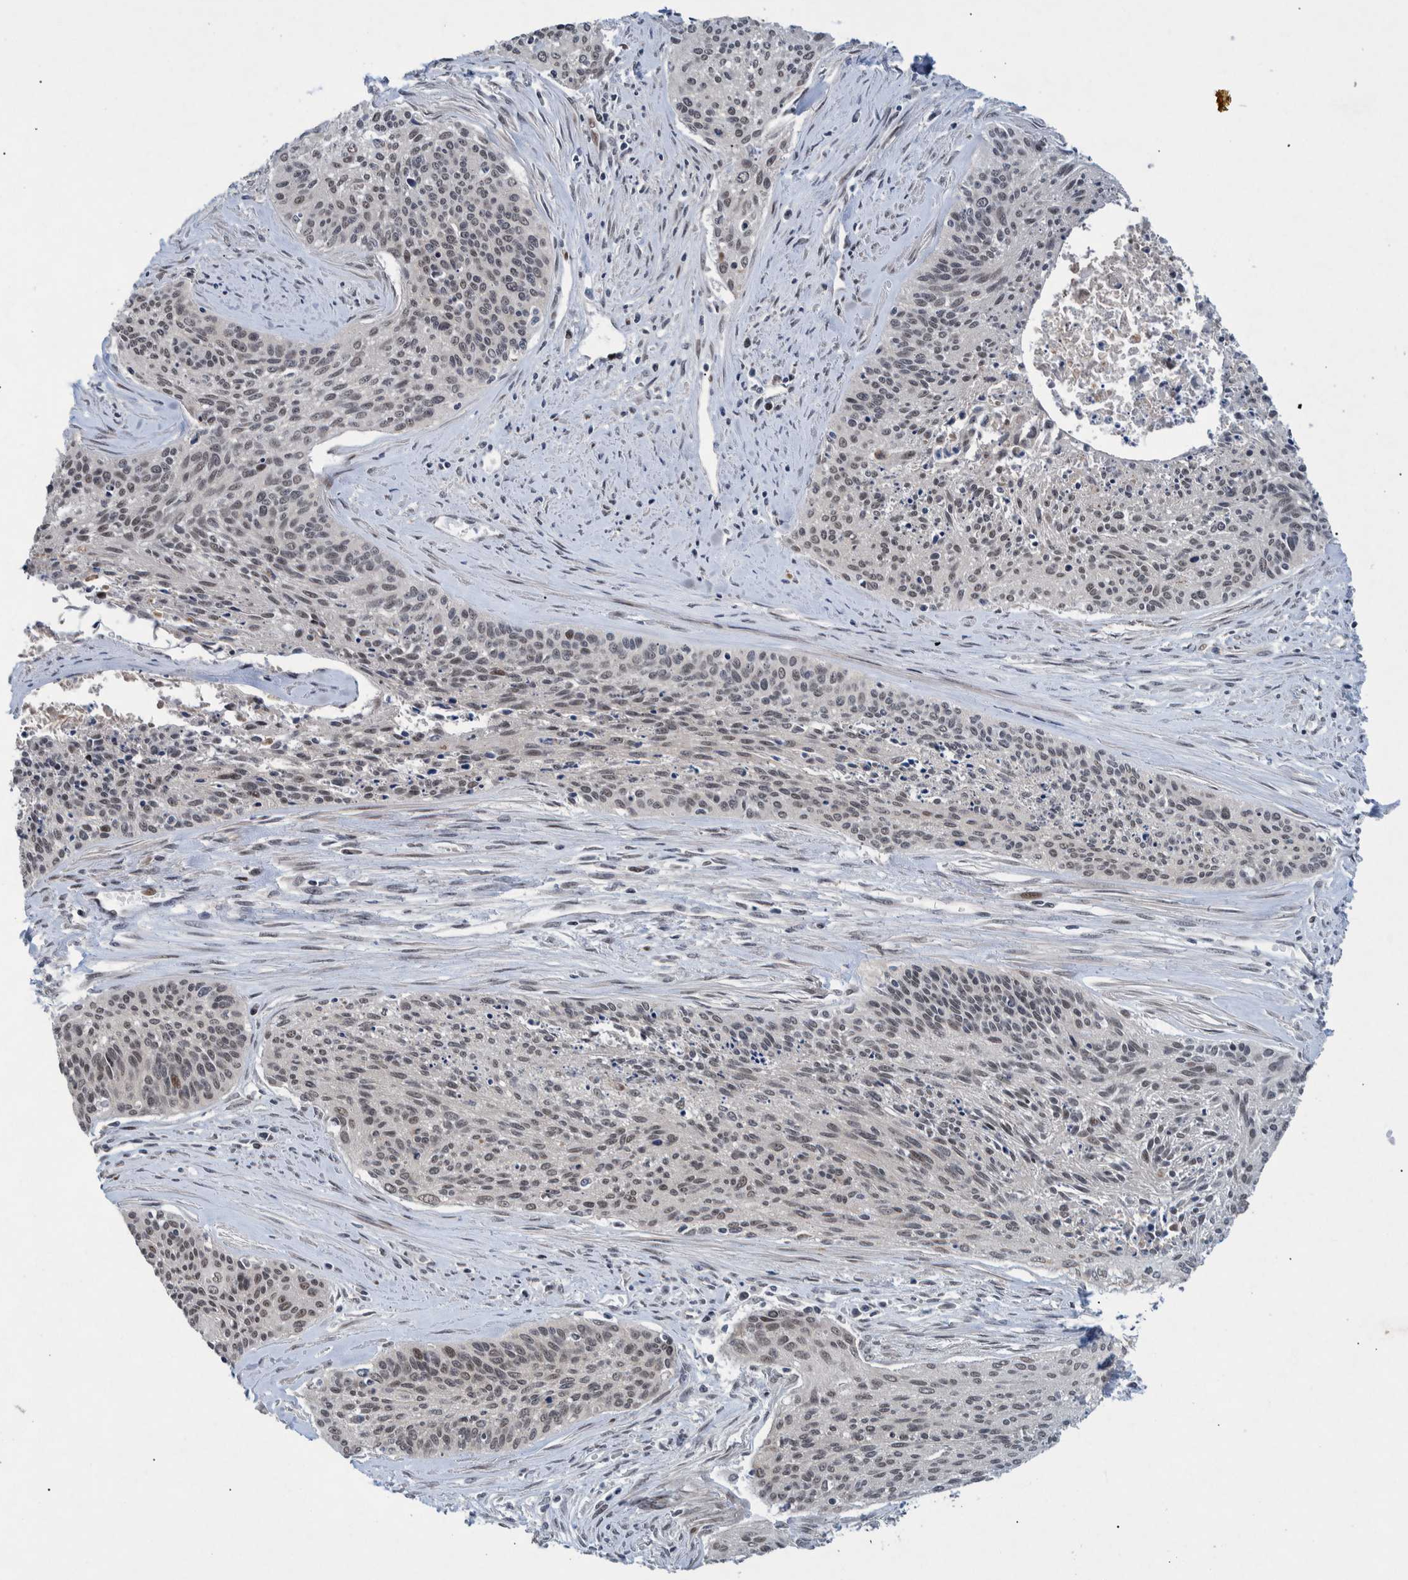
{"staining": {"intensity": "weak", "quantity": "<25%", "location": "nuclear"}, "tissue": "cervical cancer", "cell_type": "Tumor cells", "image_type": "cancer", "snomed": [{"axis": "morphology", "description": "Squamous cell carcinoma, NOS"}, {"axis": "topography", "description": "Cervix"}], "caption": "Immunohistochemical staining of cervical squamous cell carcinoma shows no significant expression in tumor cells.", "gene": "ESRP1", "patient": {"sex": "female", "age": 55}}